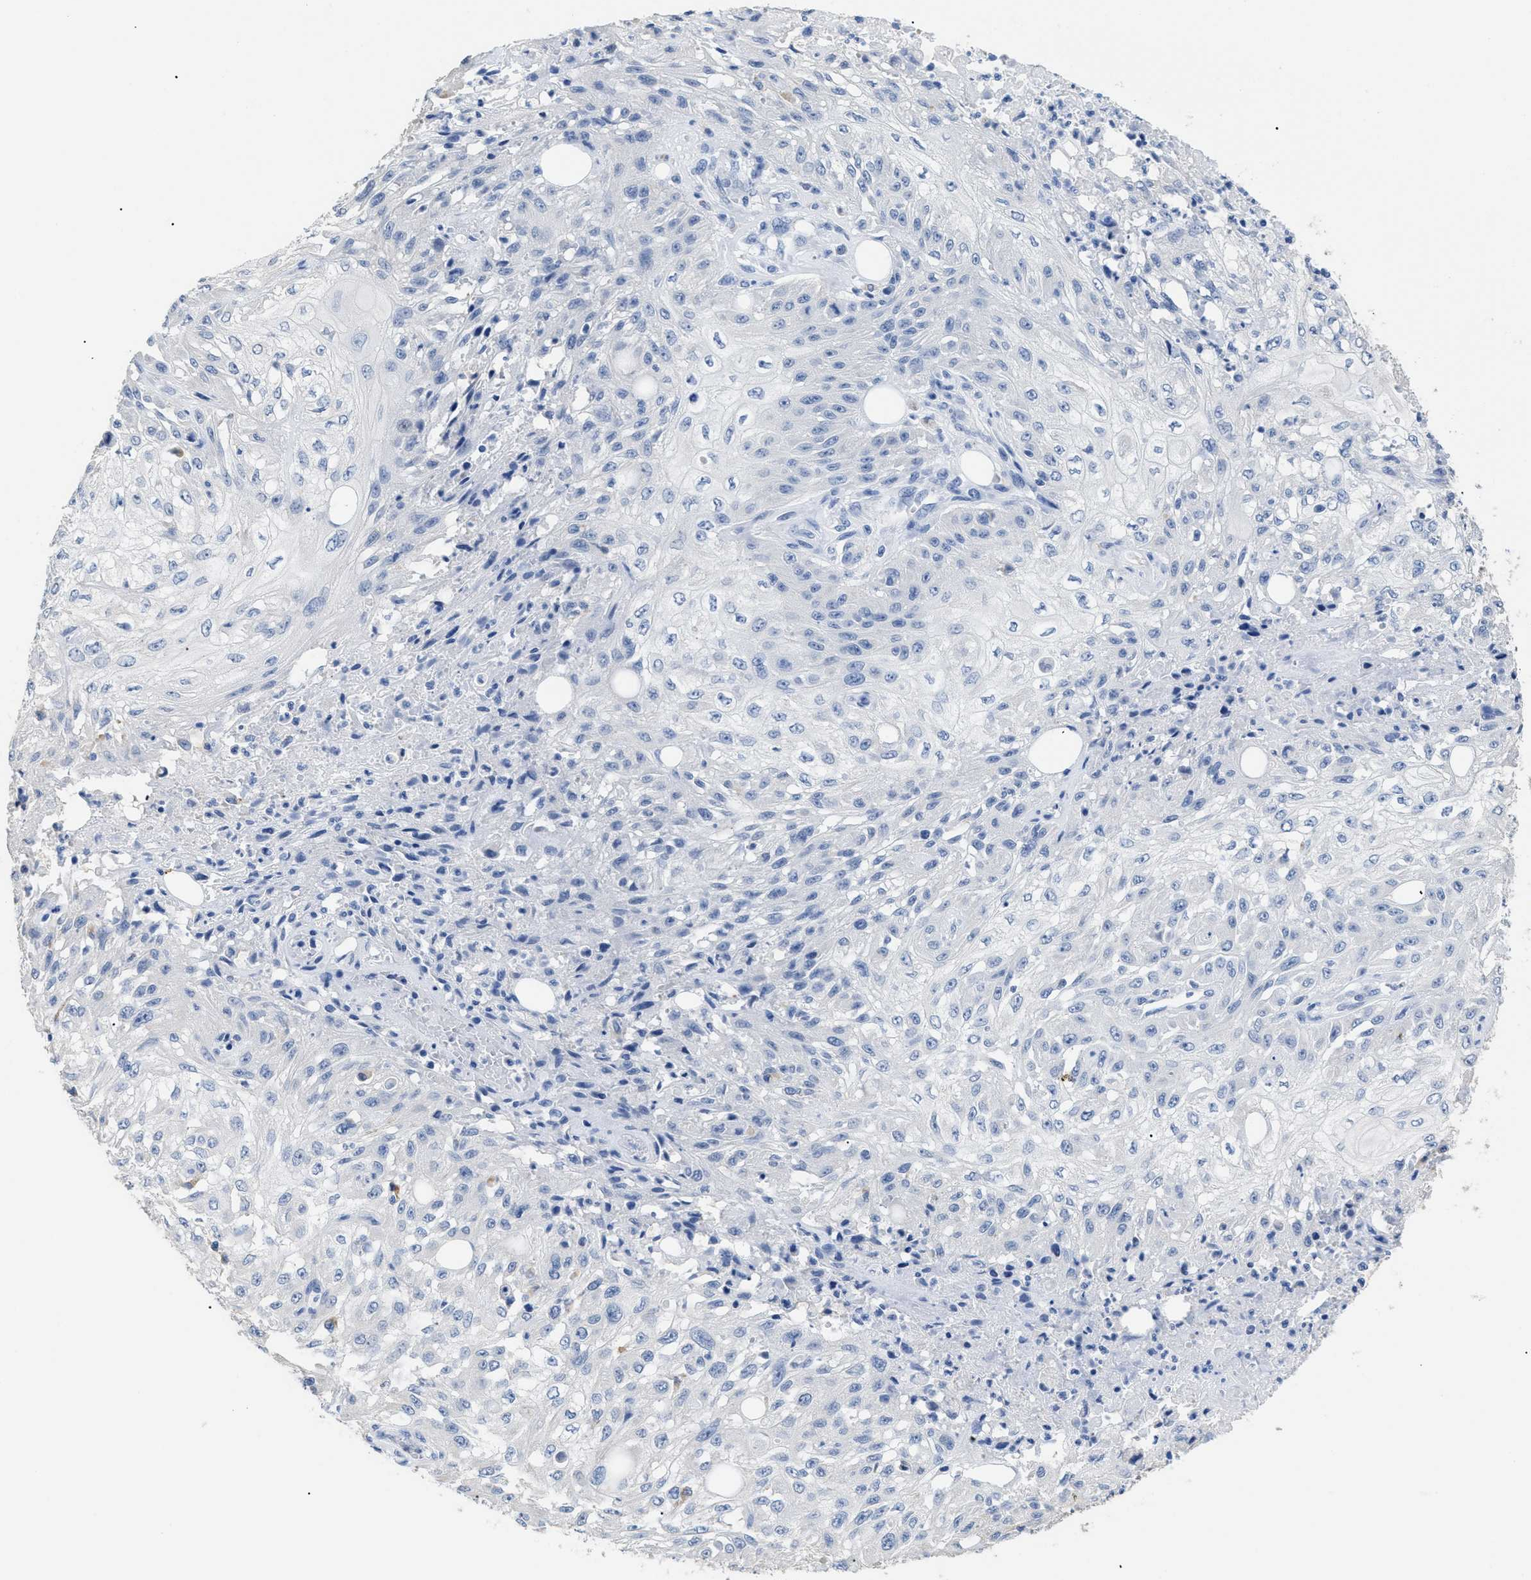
{"staining": {"intensity": "negative", "quantity": "none", "location": "none"}, "tissue": "skin cancer", "cell_type": "Tumor cells", "image_type": "cancer", "snomed": [{"axis": "morphology", "description": "Squamous cell carcinoma, NOS"}, {"axis": "morphology", "description": "Squamous cell carcinoma, metastatic, NOS"}, {"axis": "topography", "description": "Skin"}, {"axis": "topography", "description": "Lymph node"}], "caption": "Tumor cells are negative for brown protein staining in squamous cell carcinoma (skin).", "gene": "APOBEC2", "patient": {"sex": "male", "age": 75}}